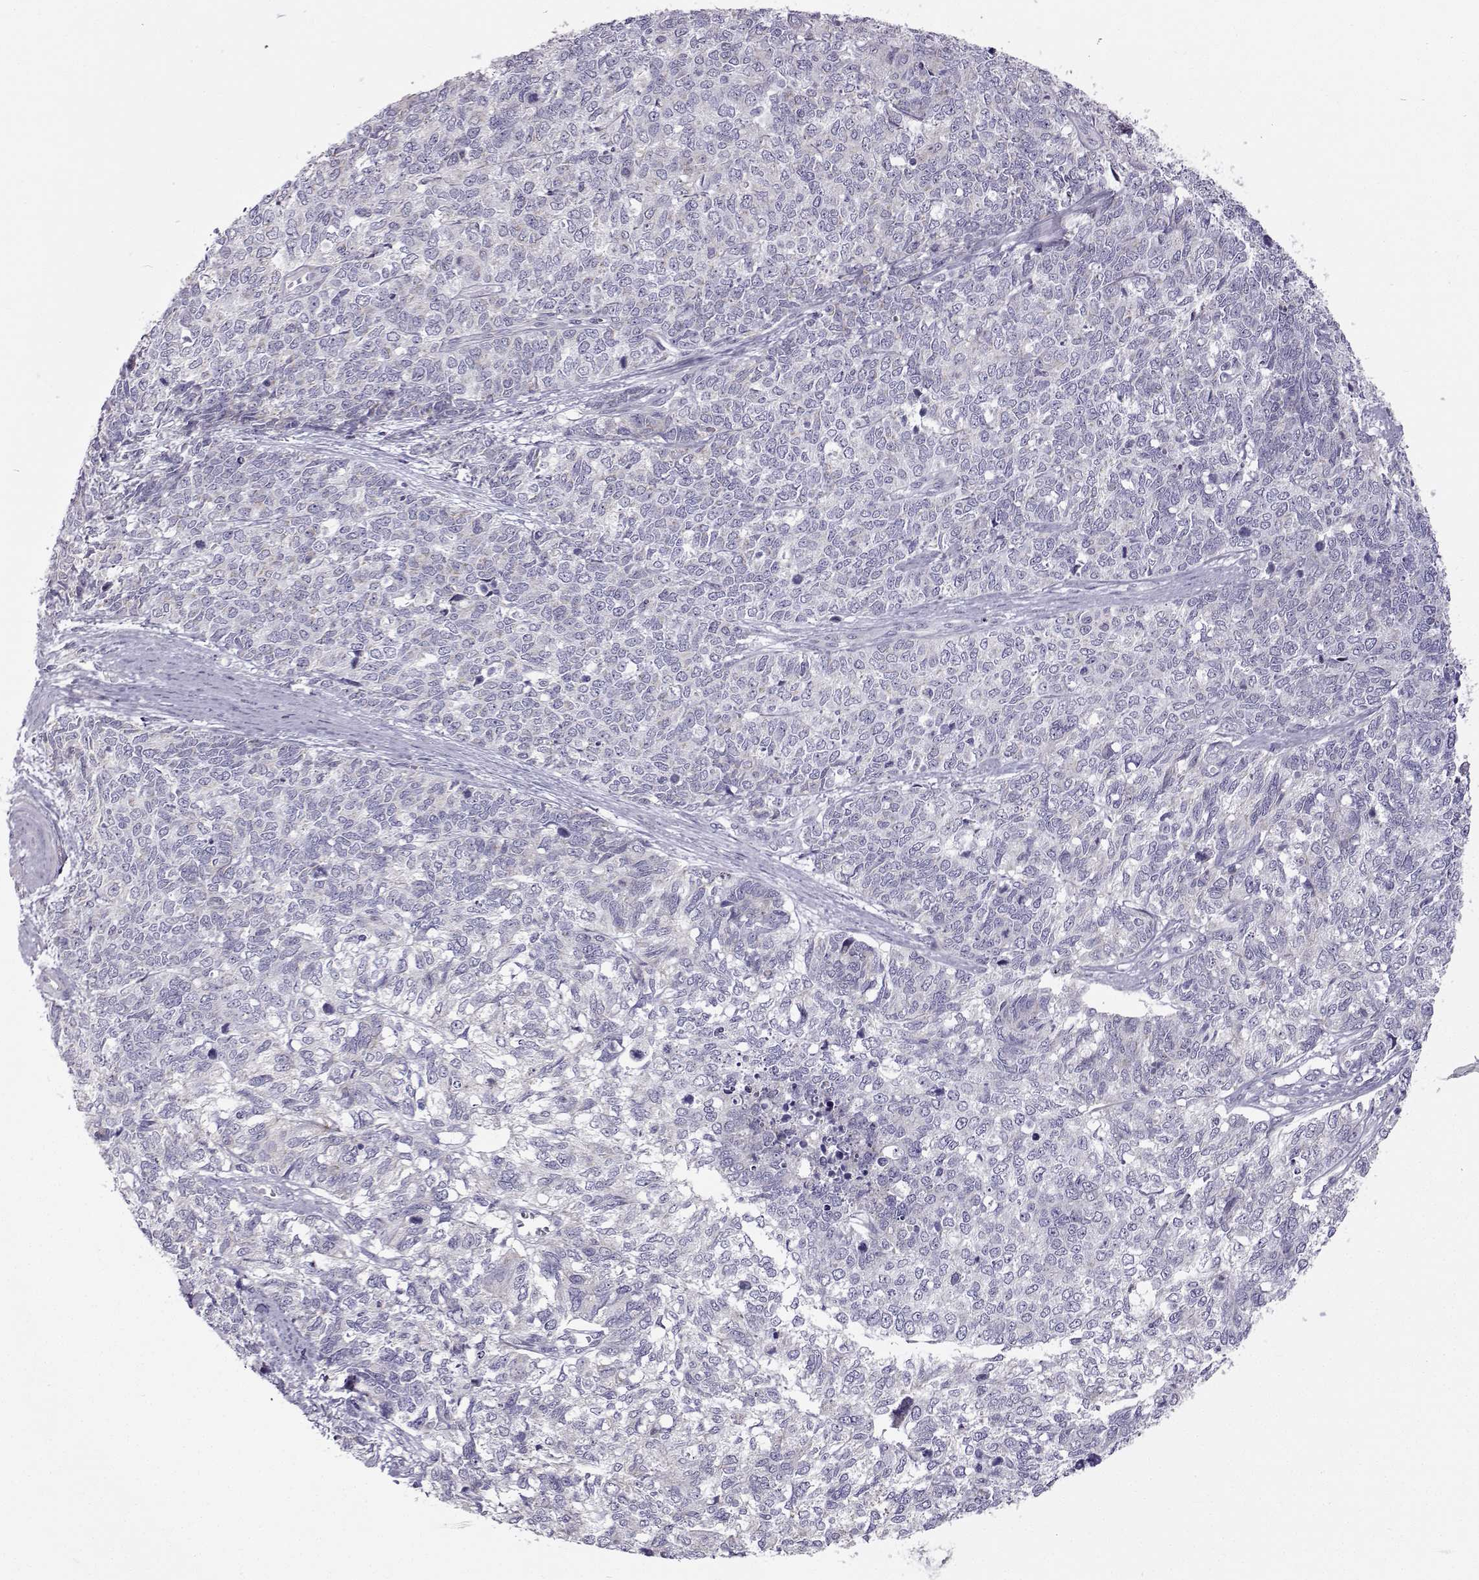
{"staining": {"intensity": "negative", "quantity": "none", "location": "none"}, "tissue": "cervical cancer", "cell_type": "Tumor cells", "image_type": "cancer", "snomed": [{"axis": "morphology", "description": "Adenocarcinoma, NOS"}, {"axis": "topography", "description": "Cervix"}], "caption": "Tumor cells show no significant positivity in adenocarcinoma (cervical). The staining is performed using DAB (3,3'-diaminobenzidine) brown chromogen with nuclei counter-stained in using hematoxylin.", "gene": "CLN6", "patient": {"sex": "female", "age": 63}}